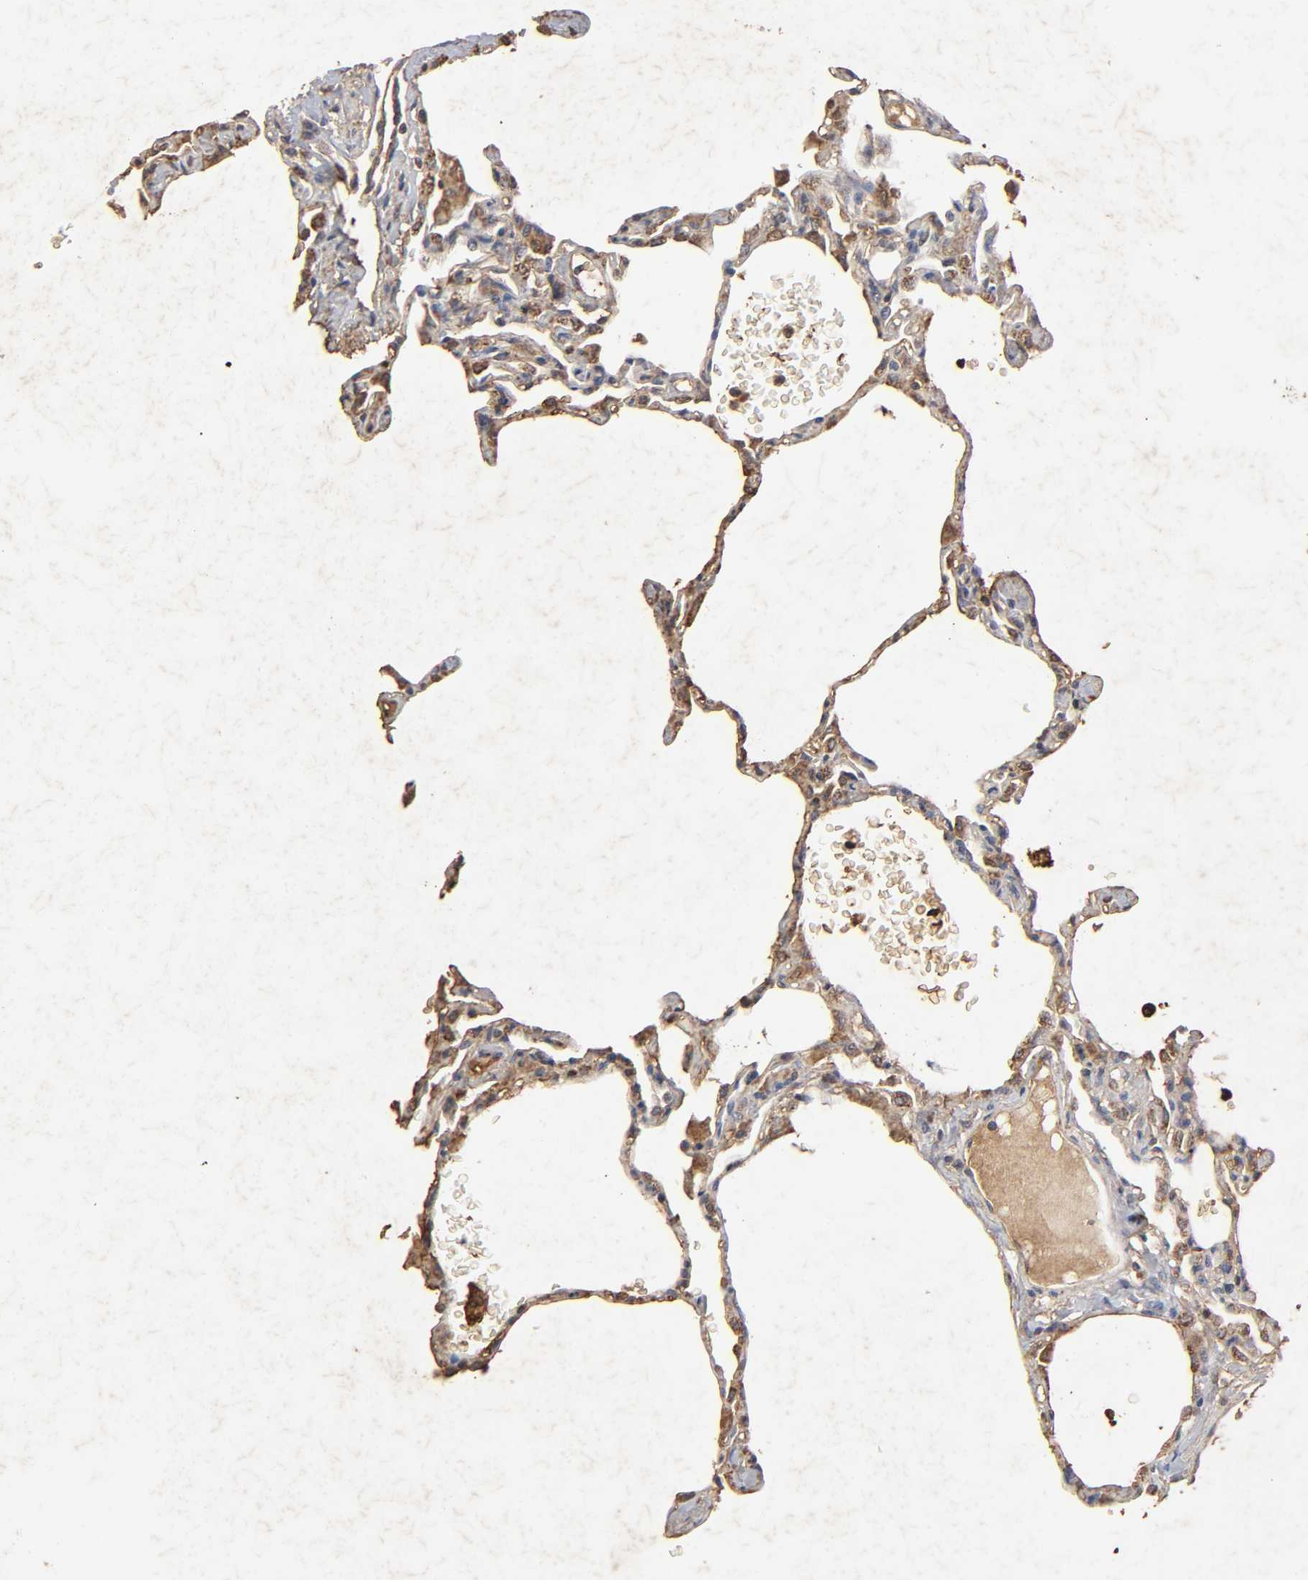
{"staining": {"intensity": "negative", "quantity": "none", "location": "none"}, "tissue": "lung", "cell_type": "Alveolar cells", "image_type": "normal", "snomed": [{"axis": "morphology", "description": "Normal tissue, NOS"}, {"axis": "topography", "description": "Lung"}], "caption": "Lung stained for a protein using IHC displays no positivity alveolar cells.", "gene": "CYCS", "patient": {"sex": "female", "age": 49}}